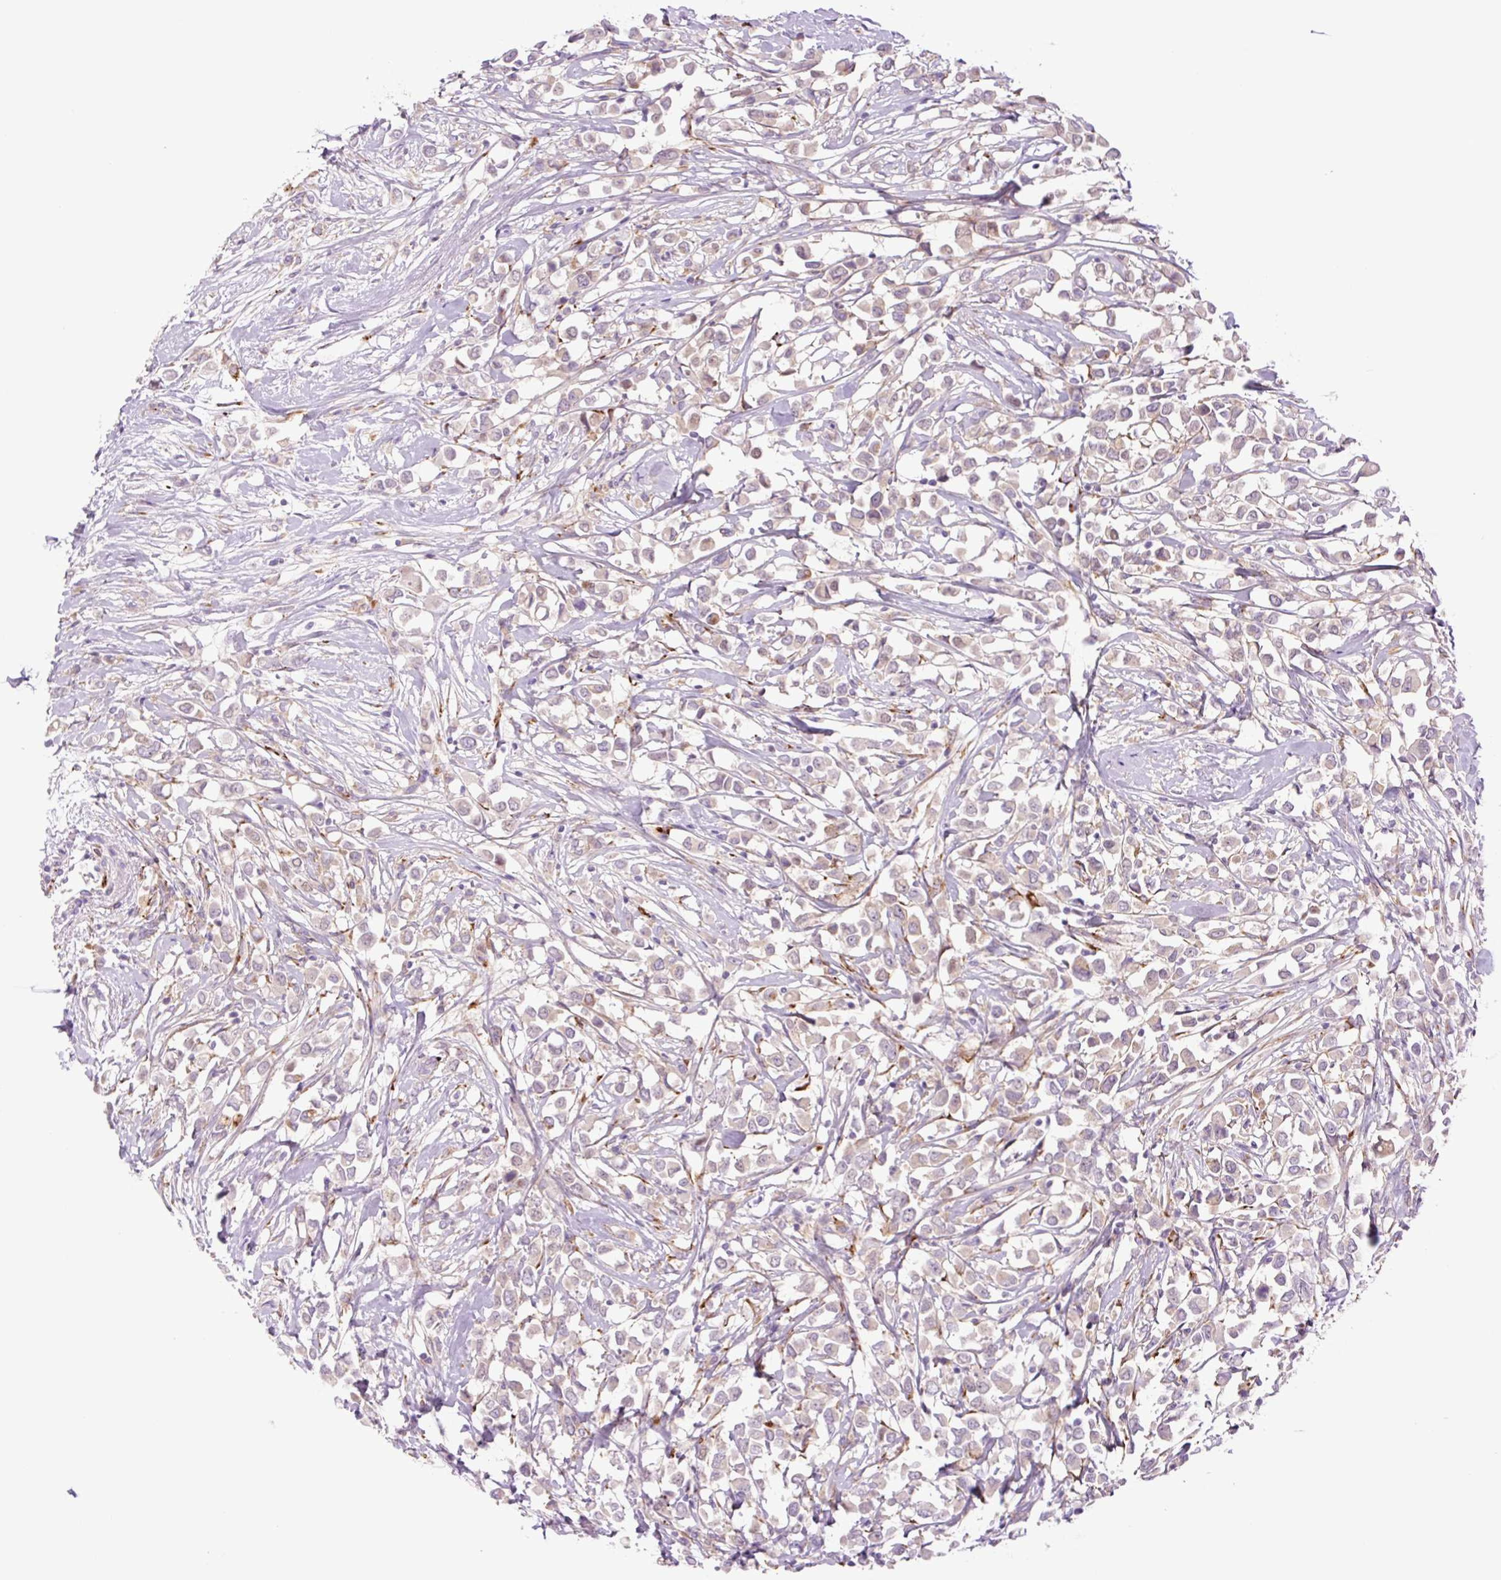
{"staining": {"intensity": "weak", "quantity": "25%-75%", "location": "cytoplasmic/membranous"}, "tissue": "breast cancer", "cell_type": "Tumor cells", "image_type": "cancer", "snomed": [{"axis": "morphology", "description": "Duct carcinoma"}, {"axis": "topography", "description": "Breast"}], "caption": "Breast invasive ductal carcinoma stained for a protein (brown) exhibits weak cytoplasmic/membranous positive expression in approximately 25%-75% of tumor cells.", "gene": "COL5A1", "patient": {"sex": "female", "age": 61}}